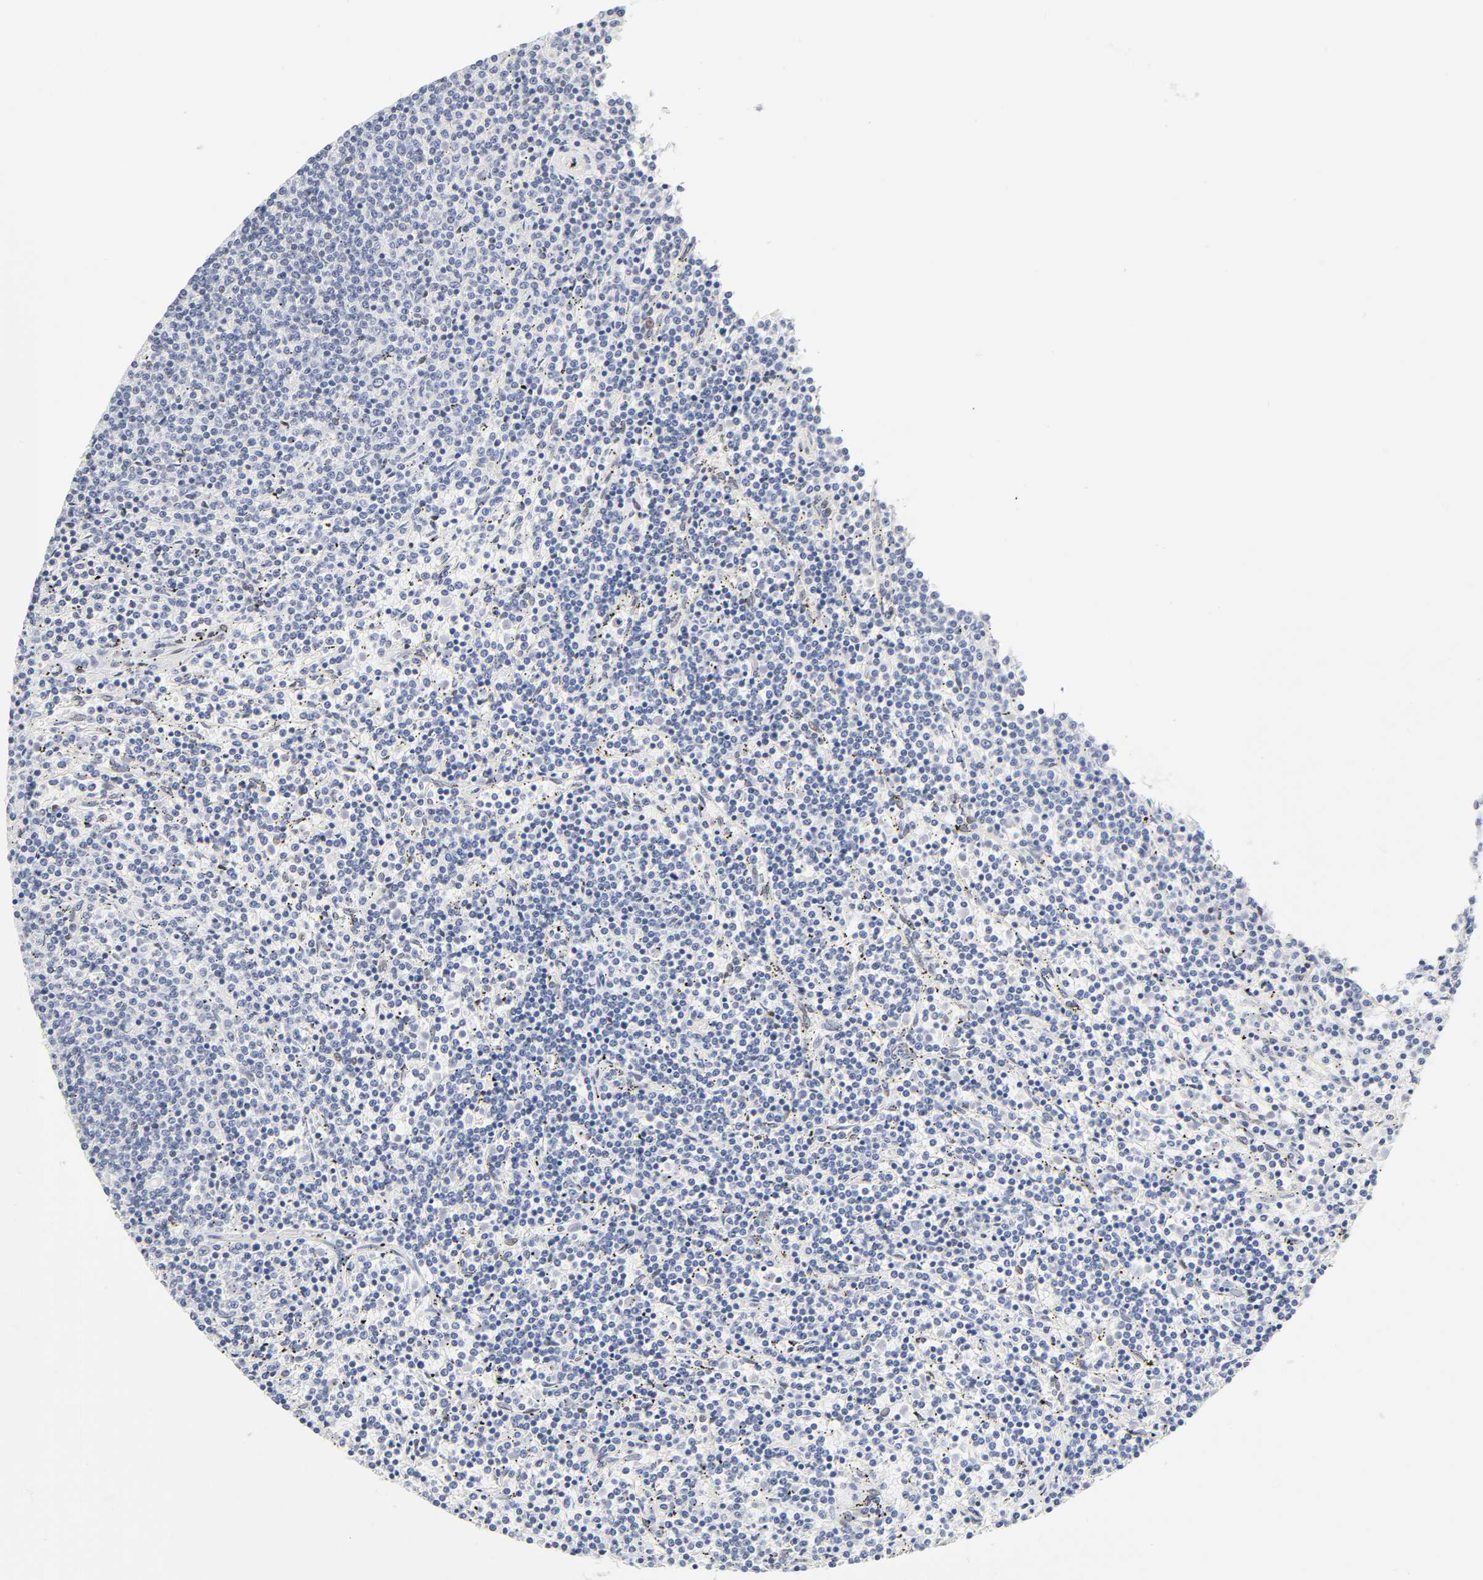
{"staining": {"intensity": "negative", "quantity": "none", "location": "none"}, "tissue": "lymphoma", "cell_type": "Tumor cells", "image_type": "cancer", "snomed": [{"axis": "morphology", "description": "Malignant lymphoma, non-Hodgkin's type, Low grade"}, {"axis": "topography", "description": "Spleen"}], "caption": "Malignant lymphoma, non-Hodgkin's type (low-grade) was stained to show a protein in brown. There is no significant positivity in tumor cells. (Stains: DAB immunohistochemistry with hematoxylin counter stain, Microscopy: brightfield microscopy at high magnification).", "gene": "NFIC", "patient": {"sex": "female", "age": 50}}